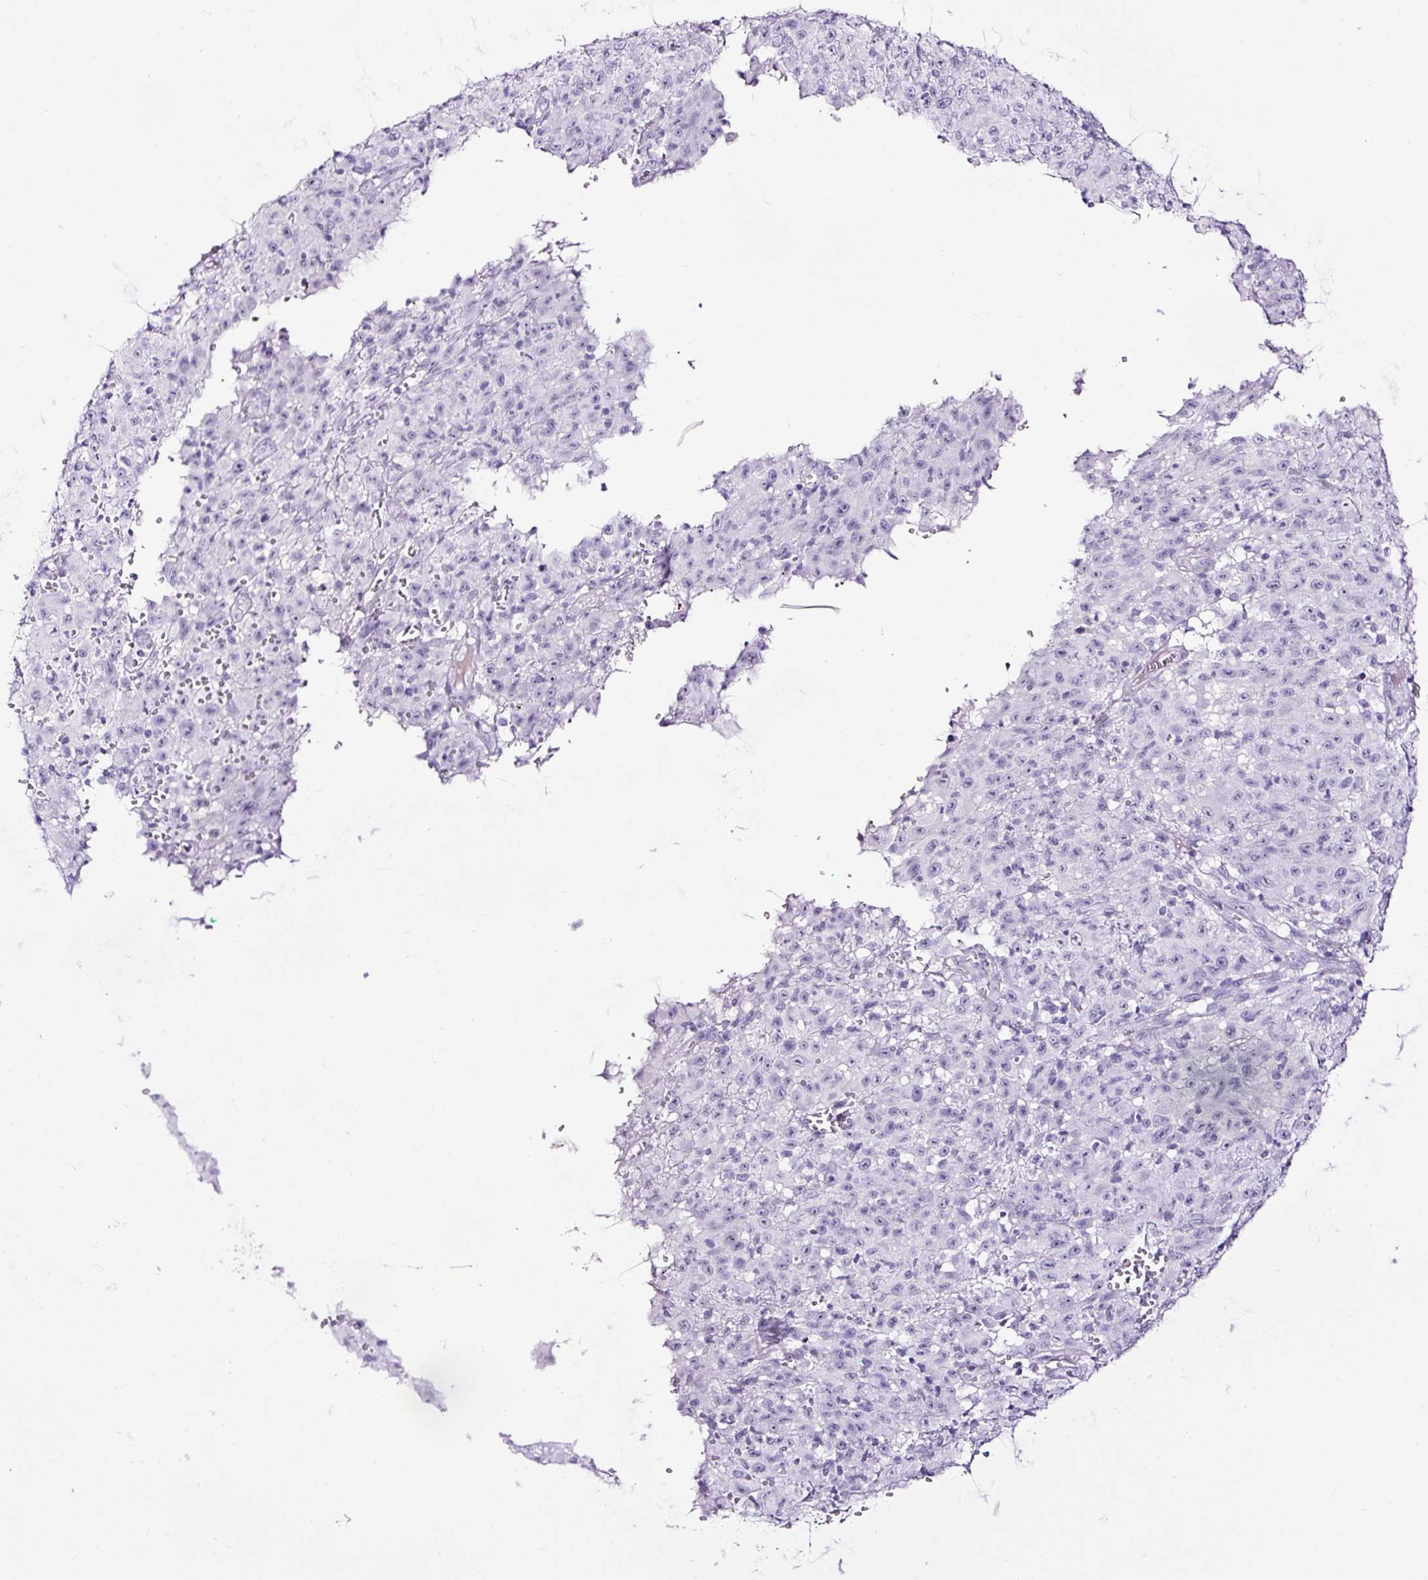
{"staining": {"intensity": "negative", "quantity": "none", "location": "none"}, "tissue": "melanoma", "cell_type": "Tumor cells", "image_type": "cancer", "snomed": [{"axis": "morphology", "description": "Malignant melanoma, NOS"}, {"axis": "topography", "description": "Skin"}], "caption": "IHC of melanoma shows no positivity in tumor cells. The staining was performed using DAB (3,3'-diaminobenzidine) to visualize the protein expression in brown, while the nuclei were stained in blue with hematoxylin (Magnification: 20x).", "gene": "NPHS2", "patient": {"sex": "male", "age": 46}}